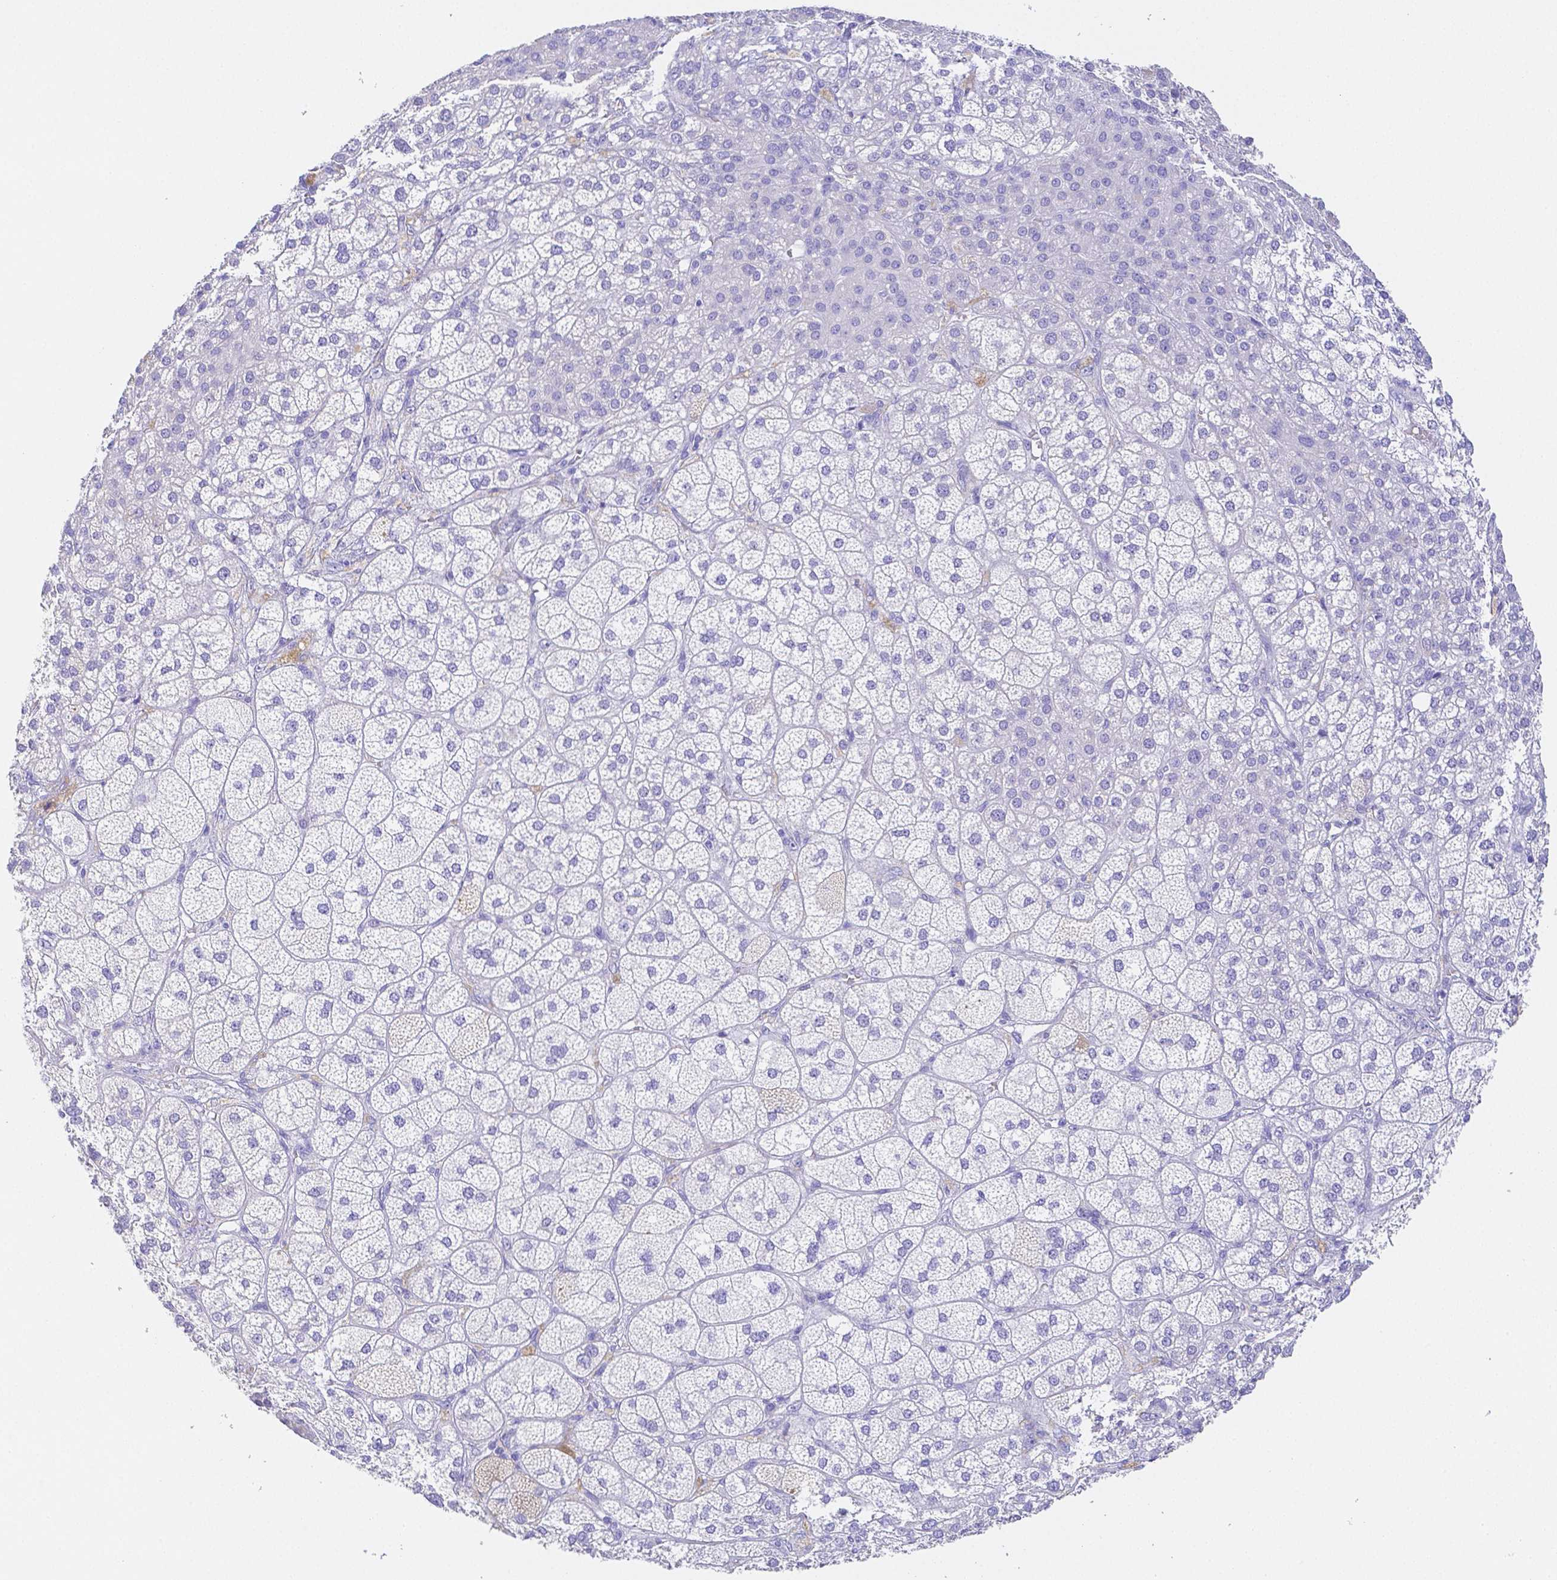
{"staining": {"intensity": "negative", "quantity": "none", "location": "none"}, "tissue": "adrenal gland", "cell_type": "Glandular cells", "image_type": "normal", "snomed": [{"axis": "morphology", "description": "Normal tissue, NOS"}, {"axis": "topography", "description": "Adrenal gland"}], "caption": "Adrenal gland stained for a protein using immunohistochemistry (IHC) exhibits no positivity glandular cells.", "gene": "ZG16B", "patient": {"sex": "female", "age": 60}}